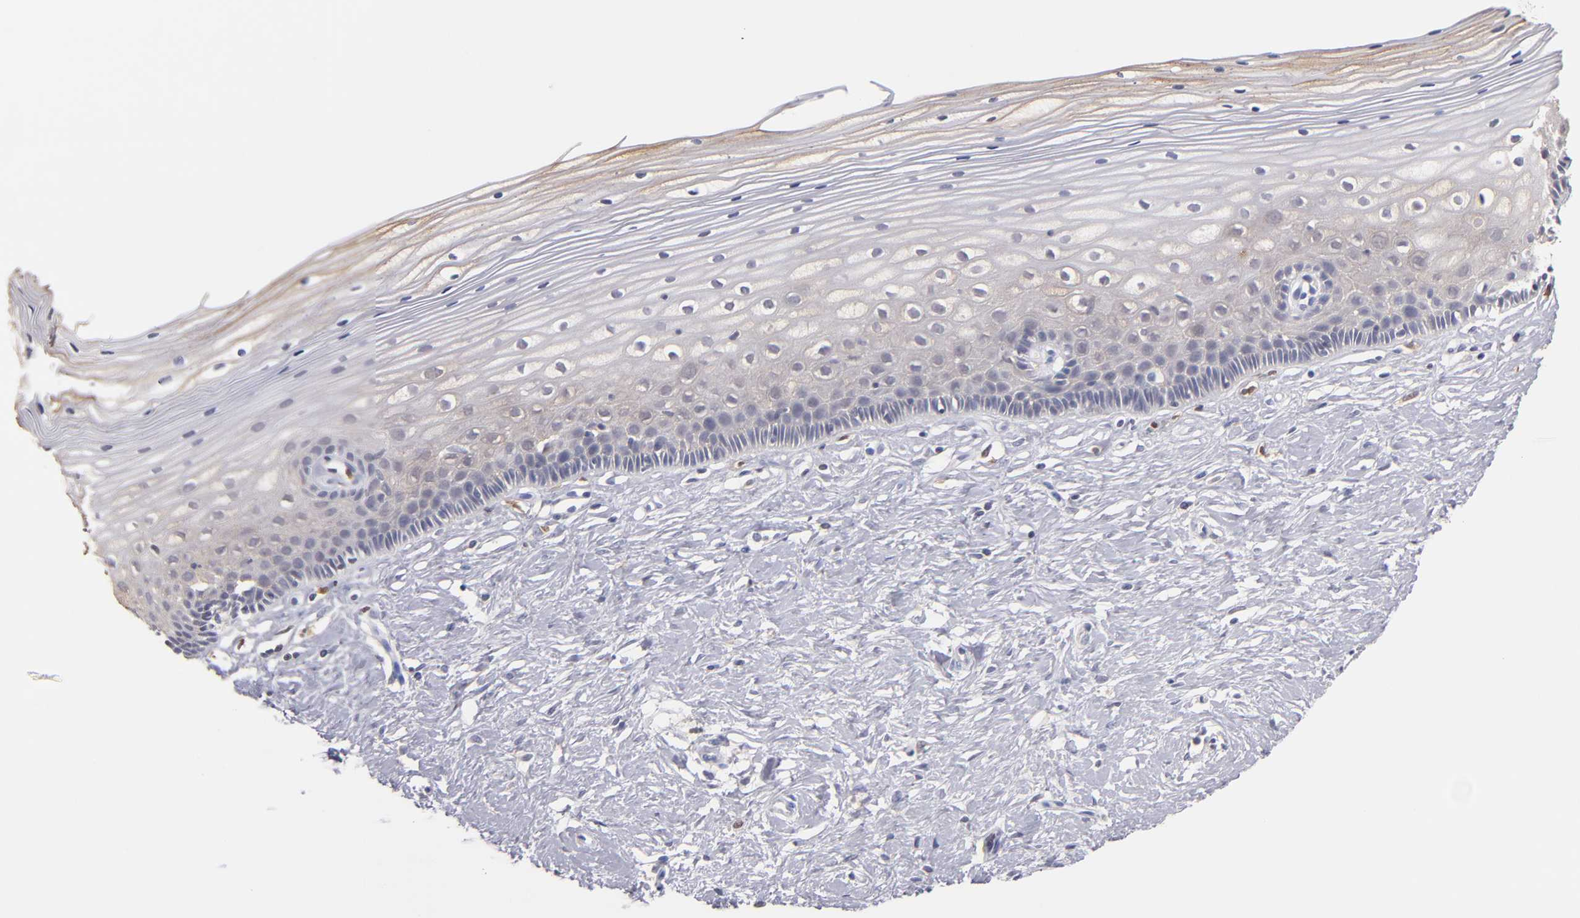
{"staining": {"intensity": "moderate", "quantity": ">75%", "location": "cytoplasmic/membranous"}, "tissue": "cervix", "cell_type": "Glandular cells", "image_type": "normal", "snomed": [{"axis": "morphology", "description": "Normal tissue, NOS"}, {"axis": "topography", "description": "Cervix"}], "caption": "Immunohistochemical staining of unremarkable human cervix exhibits medium levels of moderate cytoplasmic/membranous expression in about >75% of glandular cells.", "gene": "PRKCD", "patient": {"sex": "female", "age": 40}}